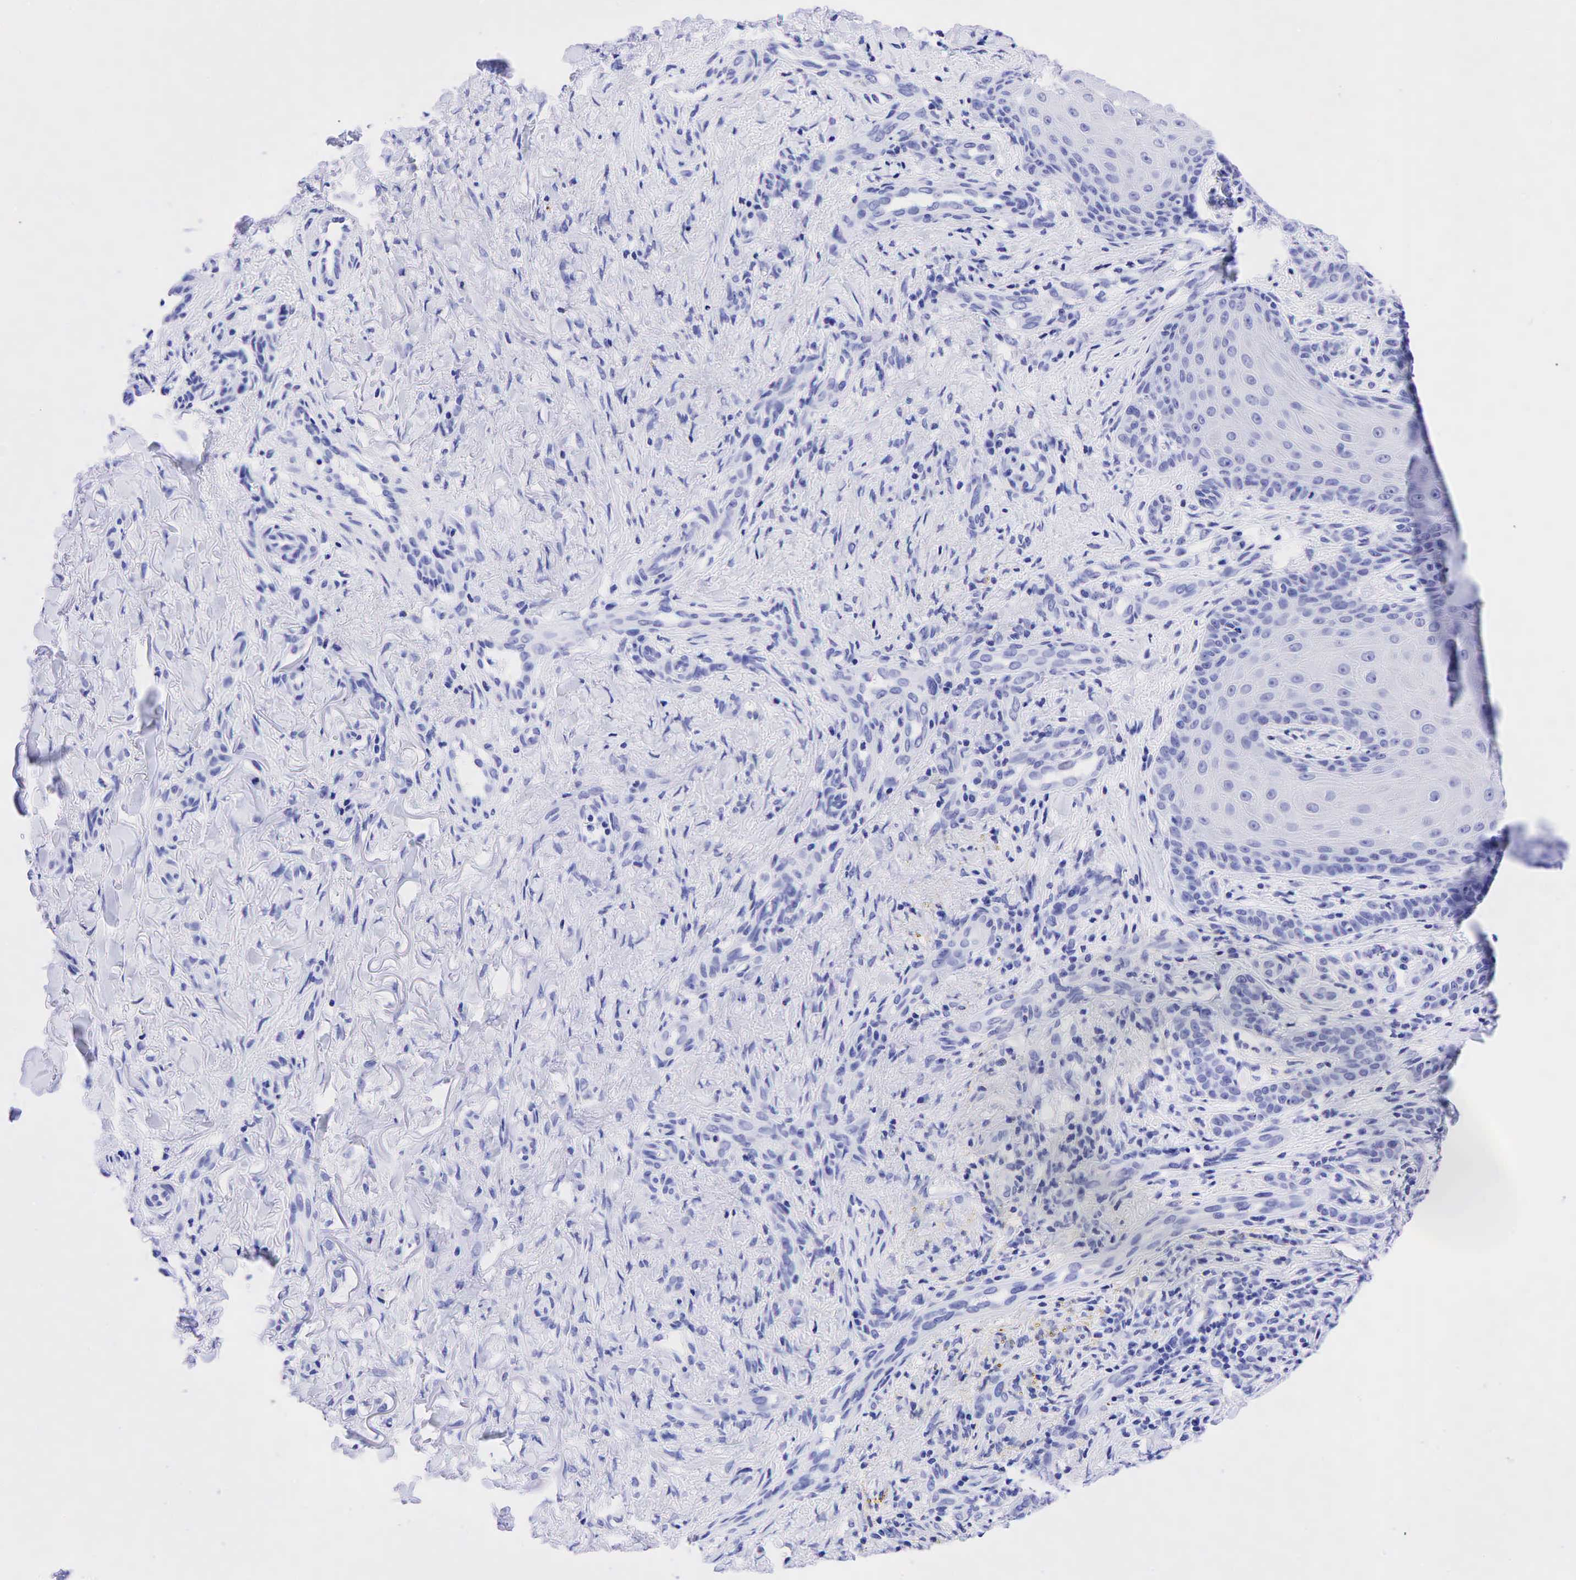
{"staining": {"intensity": "negative", "quantity": "none", "location": "none"}, "tissue": "skin cancer", "cell_type": "Tumor cells", "image_type": "cancer", "snomed": [{"axis": "morphology", "description": "Normal tissue, NOS"}, {"axis": "morphology", "description": "Basal cell carcinoma"}, {"axis": "topography", "description": "Skin"}], "caption": "An immunohistochemistry (IHC) micrograph of skin basal cell carcinoma is shown. There is no staining in tumor cells of skin basal cell carcinoma.", "gene": "CEACAM5", "patient": {"sex": "male", "age": 81}}